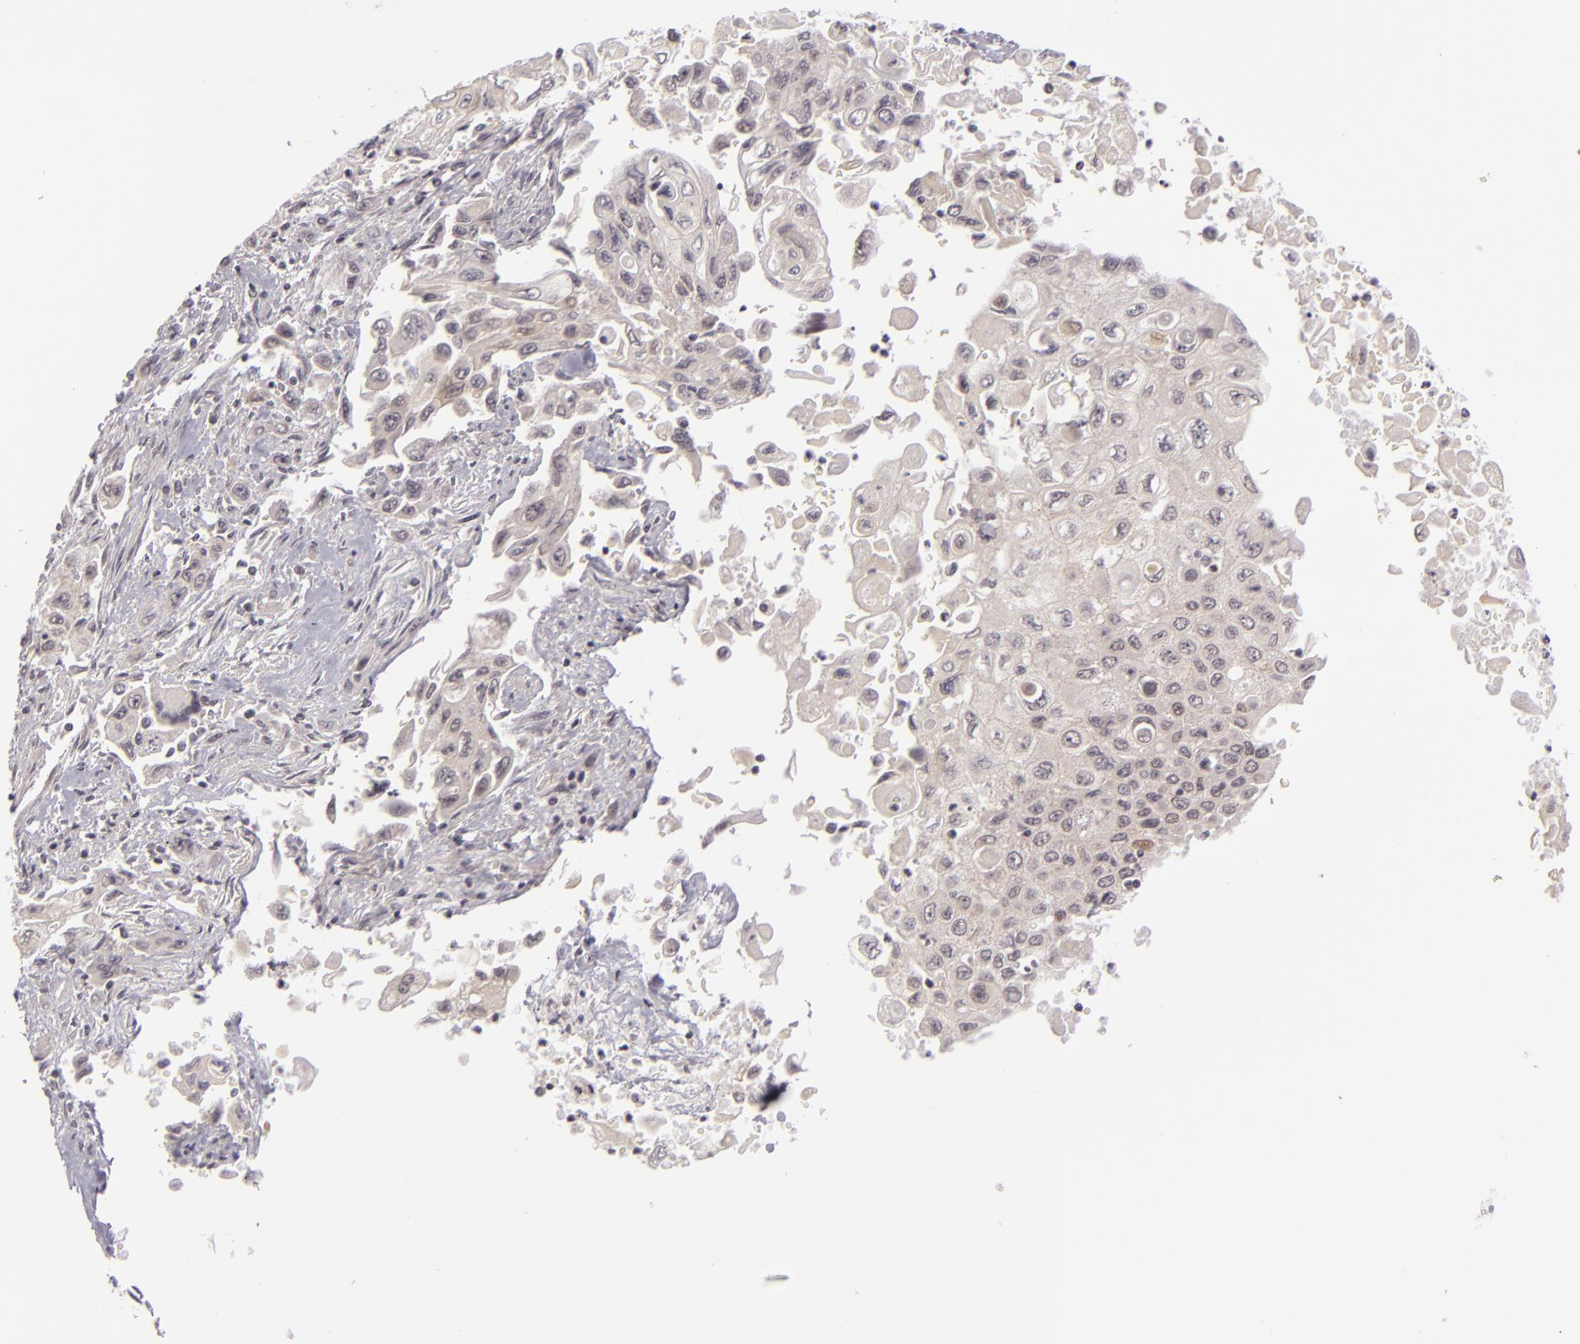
{"staining": {"intensity": "negative", "quantity": "none", "location": "none"}, "tissue": "pancreatic cancer", "cell_type": "Tumor cells", "image_type": "cancer", "snomed": [{"axis": "morphology", "description": "Adenocarcinoma, NOS"}, {"axis": "topography", "description": "Pancreas"}], "caption": "A histopathology image of pancreatic cancer (adenocarcinoma) stained for a protein demonstrates no brown staining in tumor cells. (DAB immunohistochemistry (IHC) visualized using brightfield microscopy, high magnification).", "gene": "DLG3", "patient": {"sex": "male", "age": 70}}